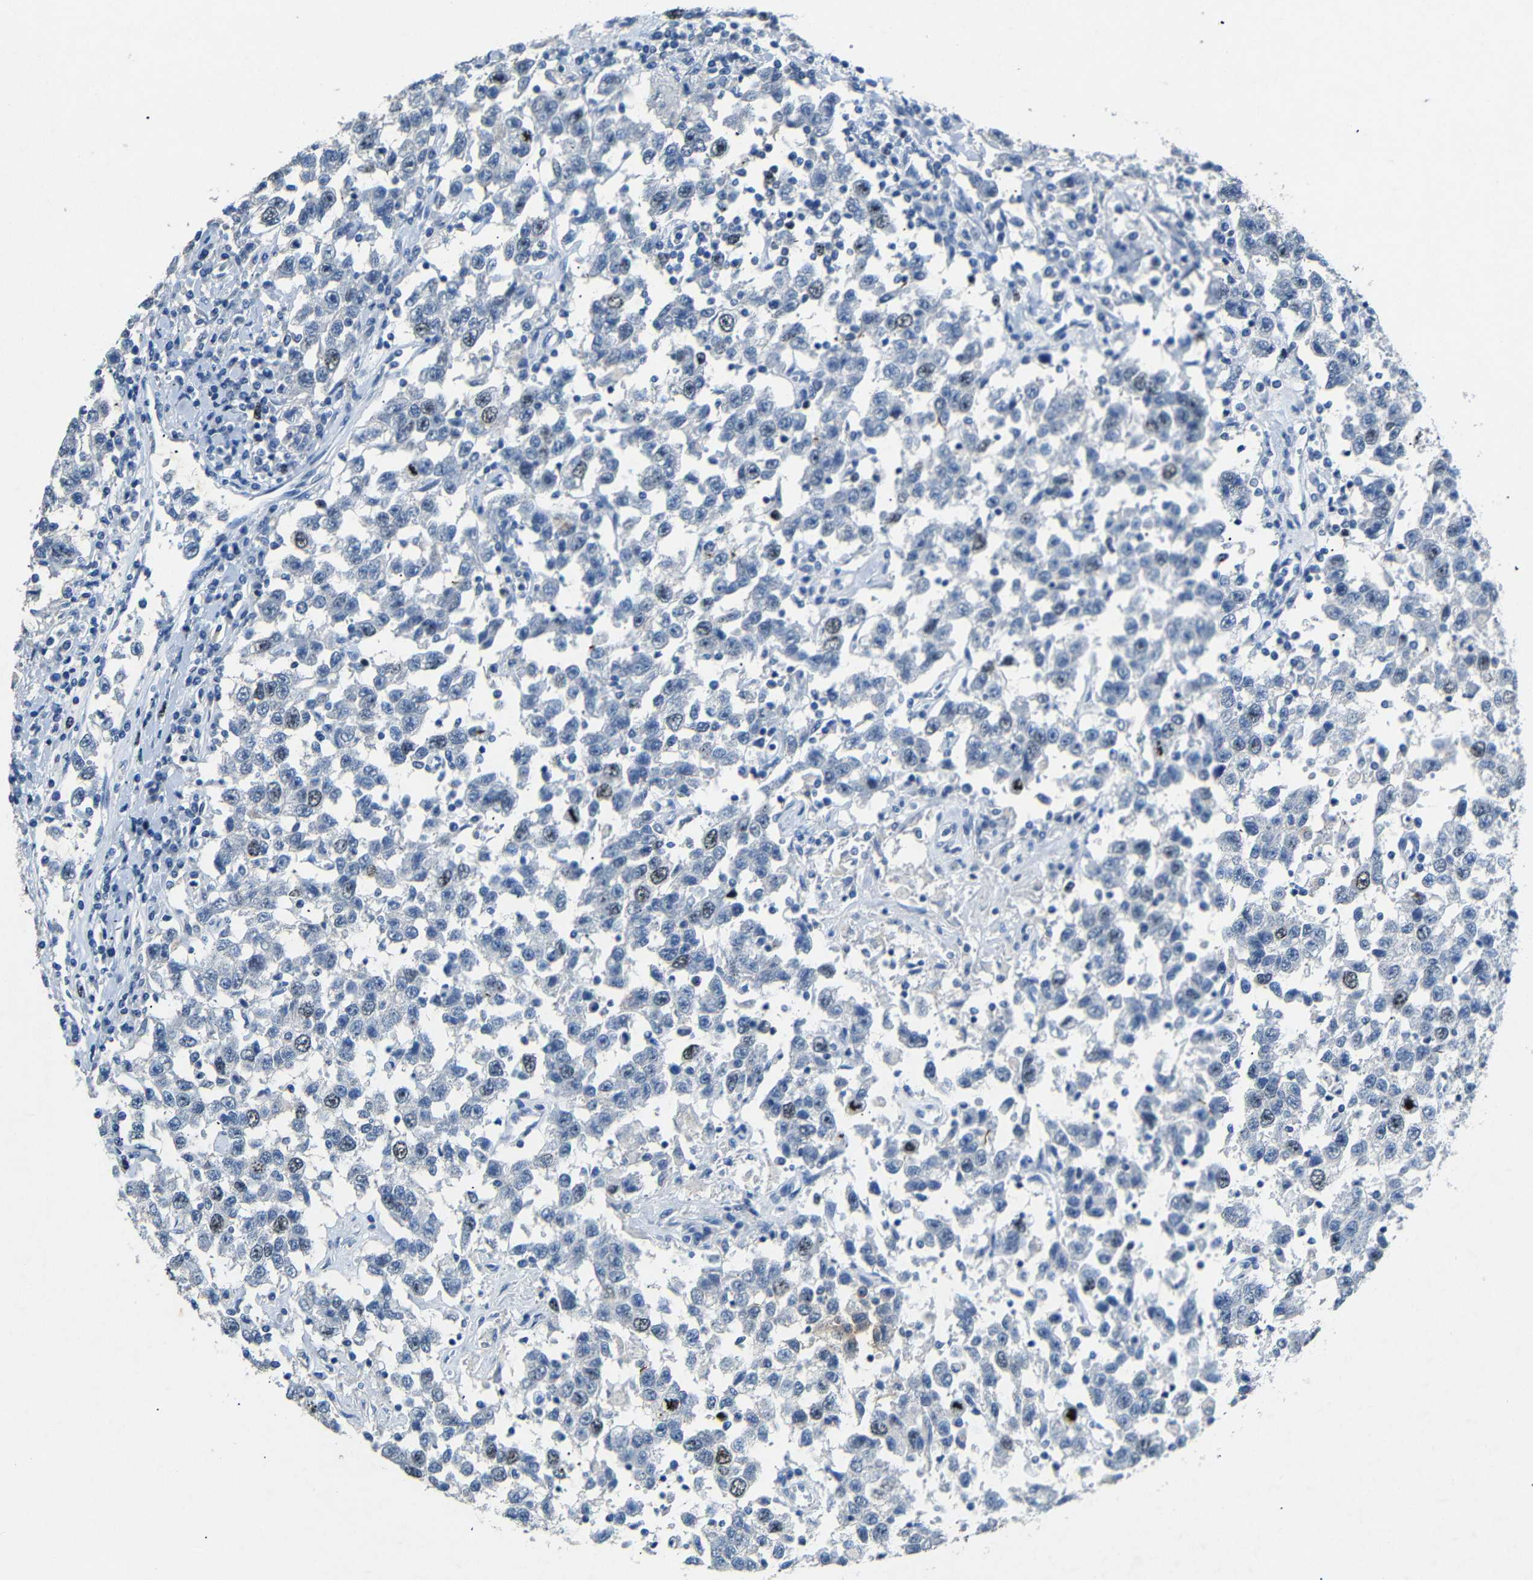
{"staining": {"intensity": "moderate", "quantity": "<25%", "location": "nuclear"}, "tissue": "testis cancer", "cell_type": "Tumor cells", "image_type": "cancer", "snomed": [{"axis": "morphology", "description": "Seminoma, NOS"}, {"axis": "topography", "description": "Testis"}], "caption": "This histopathology image reveals immunohistochemistry staining of human seminoma (testis), with low moderate nuclear staining in about <25% of tumor cells.", "gene": "INCENP", "patient": {"sex": "male", "age": 41}}